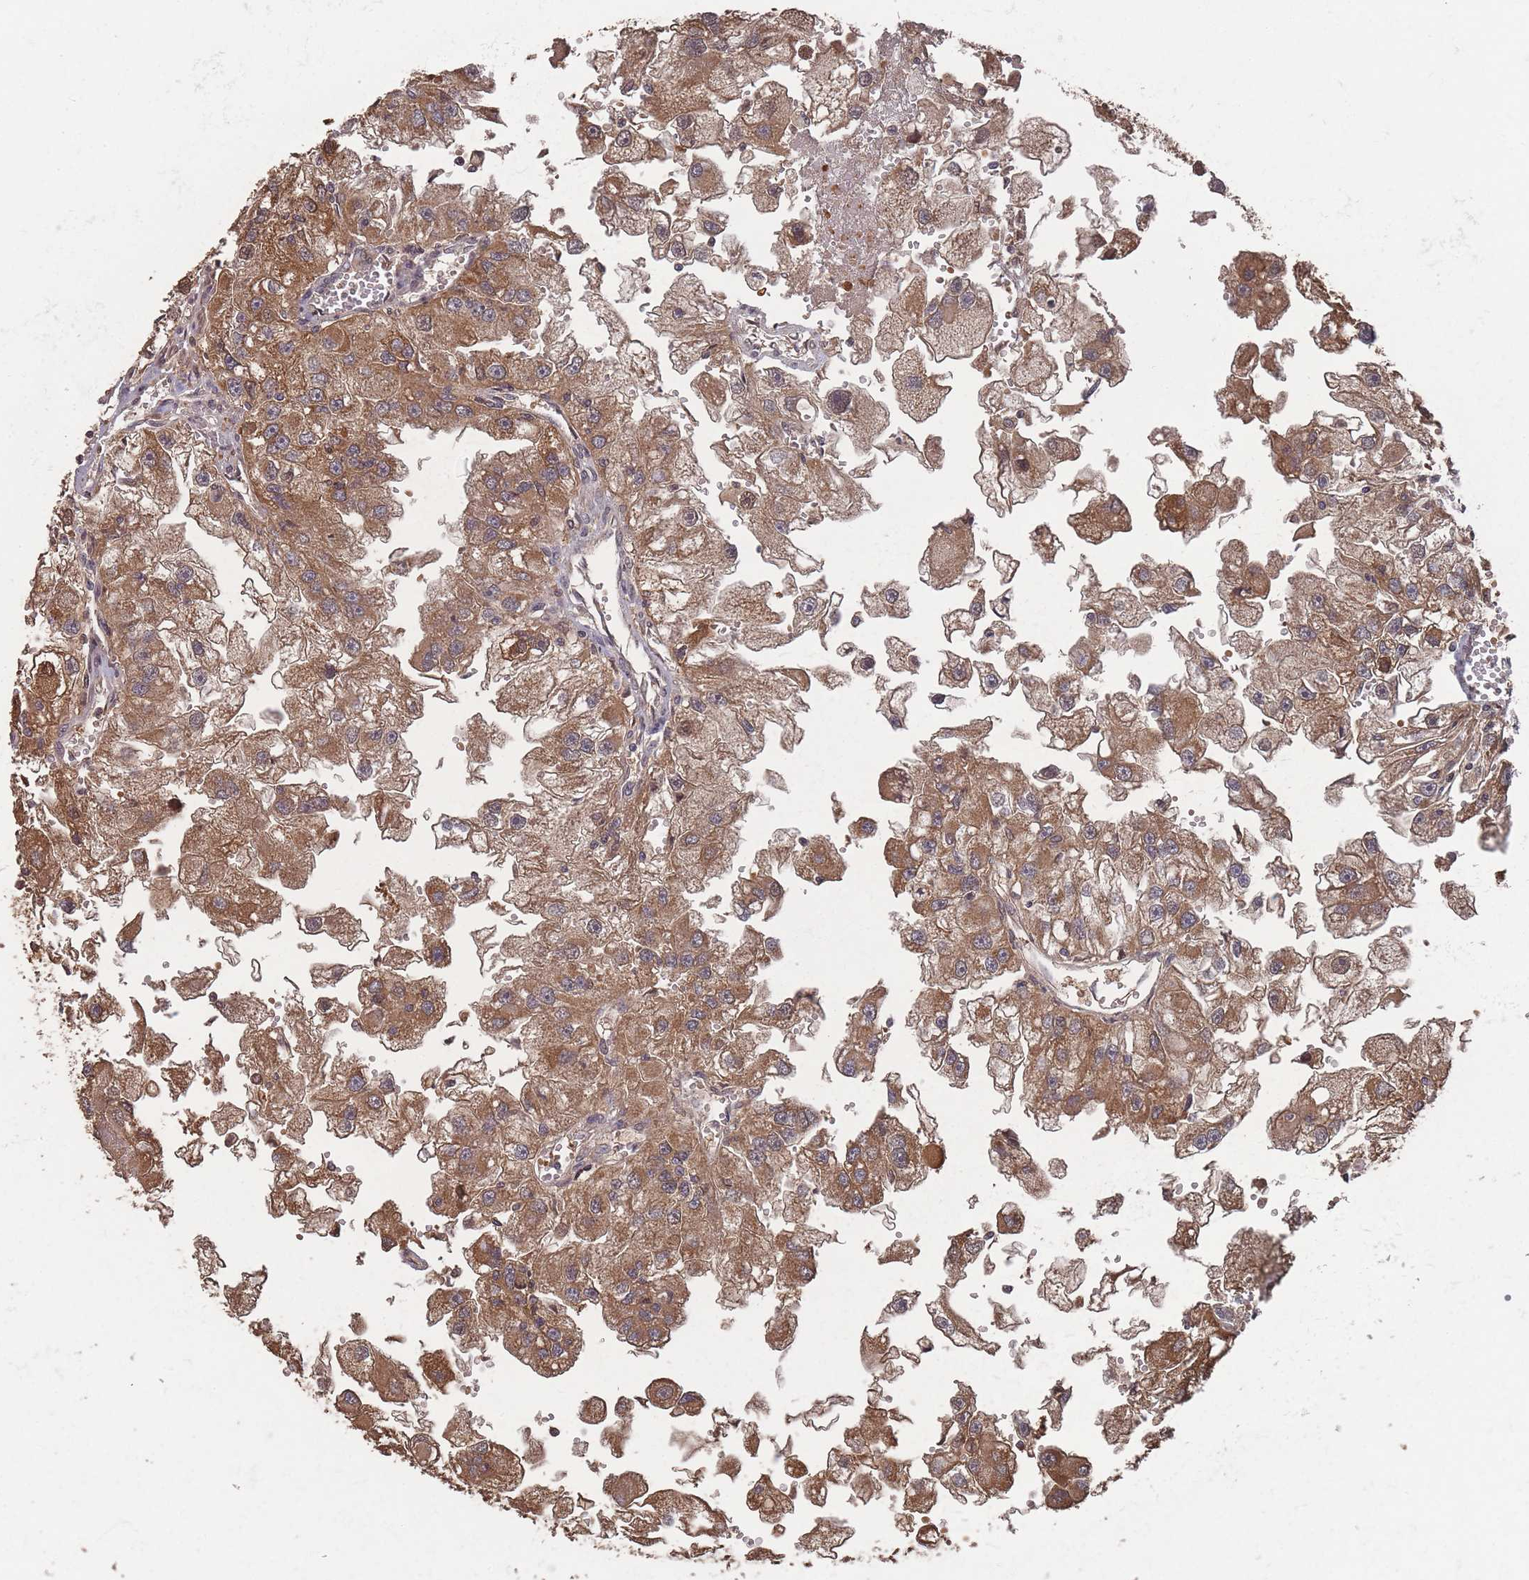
{"staining": {"intensity": "moderate", "quantity": ">75%", "location": "cytoplasmic/membranous"}, "tissue": "renal cancer", "cell_type": "Tumor cells", "image_type": "cancer", "snomed": [{"axis": "morphology", "description": "Adenocarcinoma, NOS"}, {"axis": "topography", "description": "Kidney"}], "caption": "Immunohistochemistry histopathology image of human adenocarcinoma (renal) stained for a protein (brown), which exhibits medium levels of moderate cytoplasmic/membranous expression in approximately >75% of tumor cells.", "gene": "SF3B1", "patient": {"sex": "male", "age": 63}}